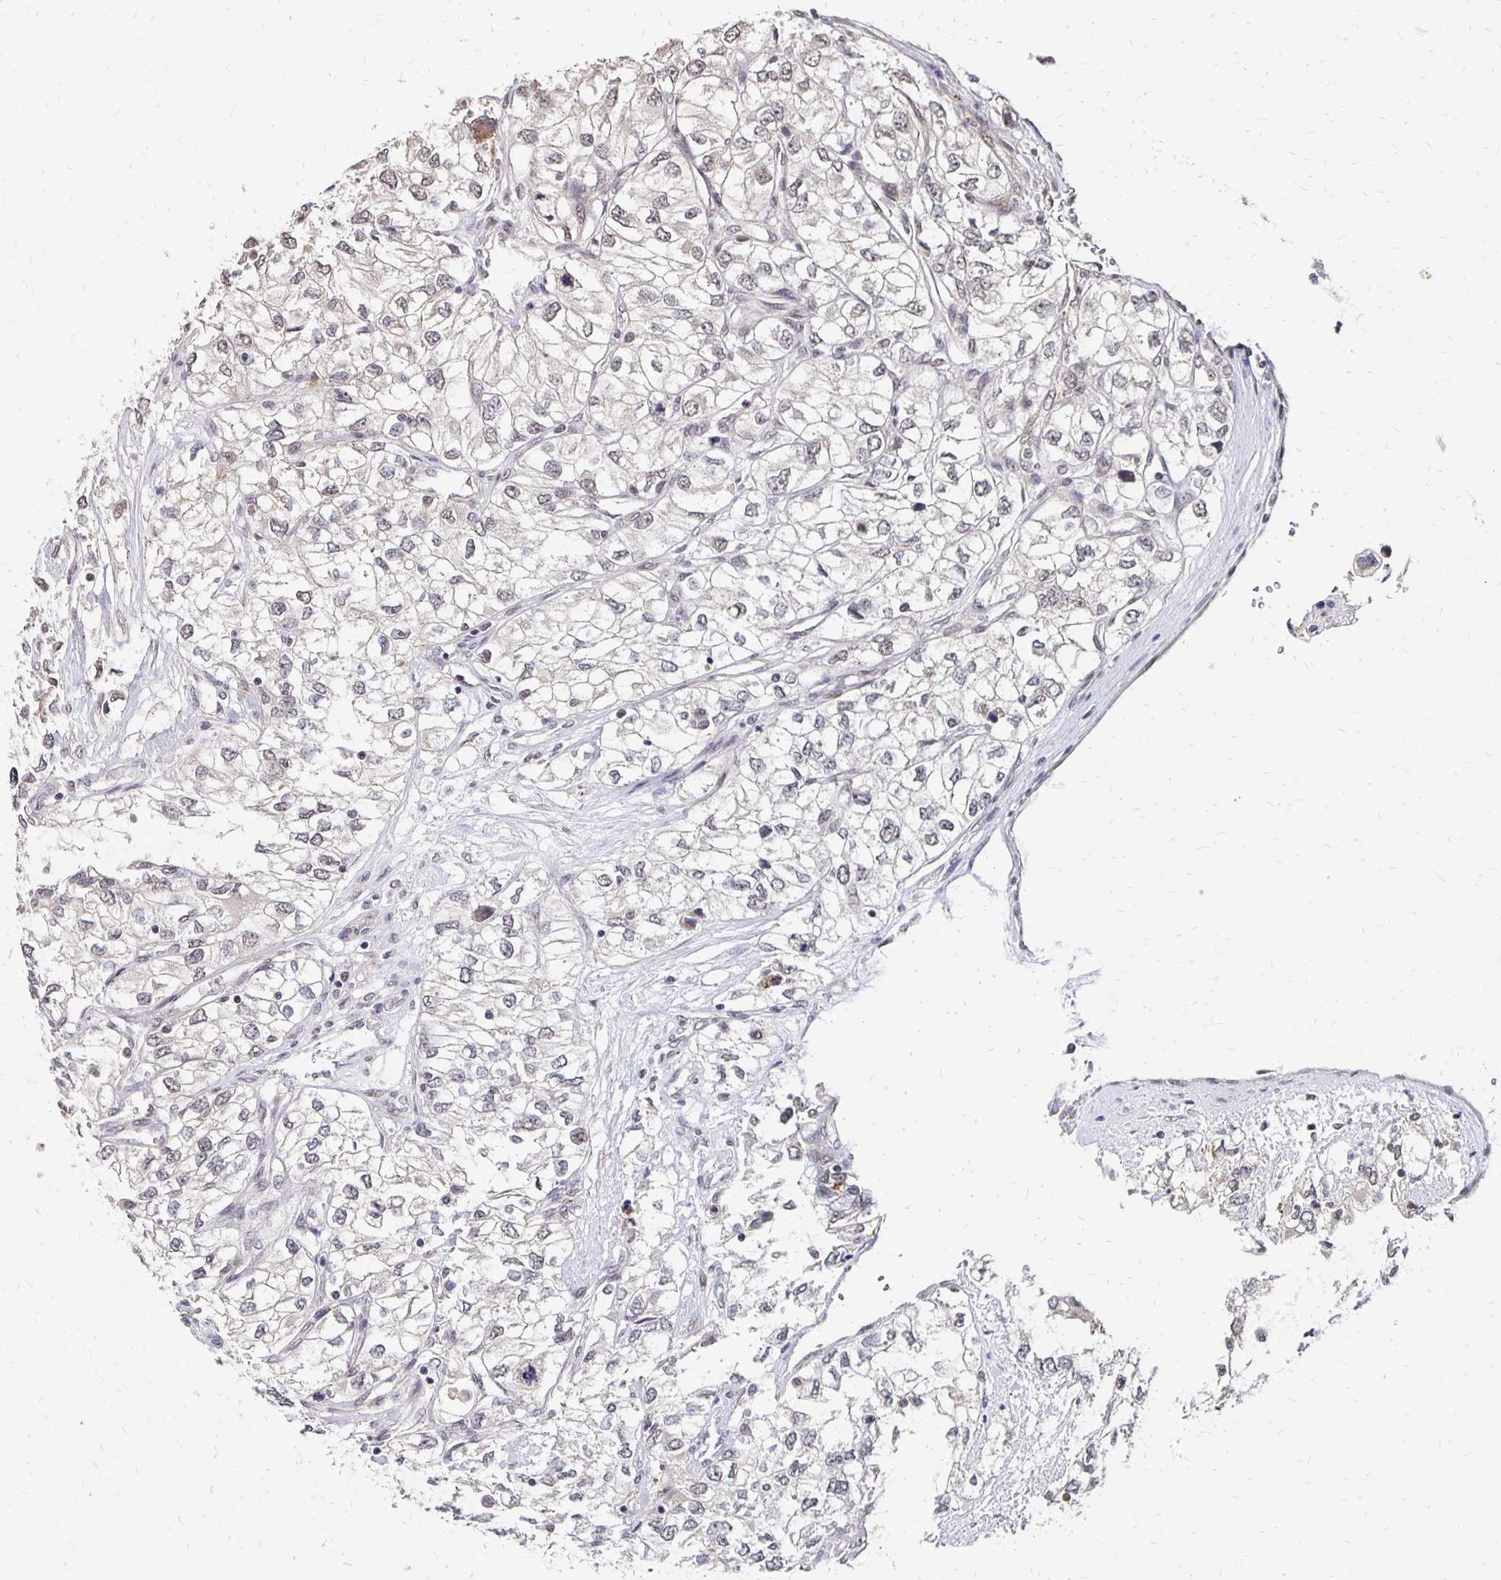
{"staining": {"intensity": "negative", "quantity": "none", "location": "none"}, "tissue": "renal cancer", "cell_type": "Tumor cells", "image_type": "cancer", "snomed": [{"axis": "morphology", "description": "Adenocarcinoma, NOS"}, {"axis": "topography", "description": "Kidney"}], "caption": "Immunohistochemistry (IHC) of renal cancer (adenocarcinoma) shows no staining in tumor cells.", "gene": "CLASRP", "patient": {"sex": "female", "age": 59}}